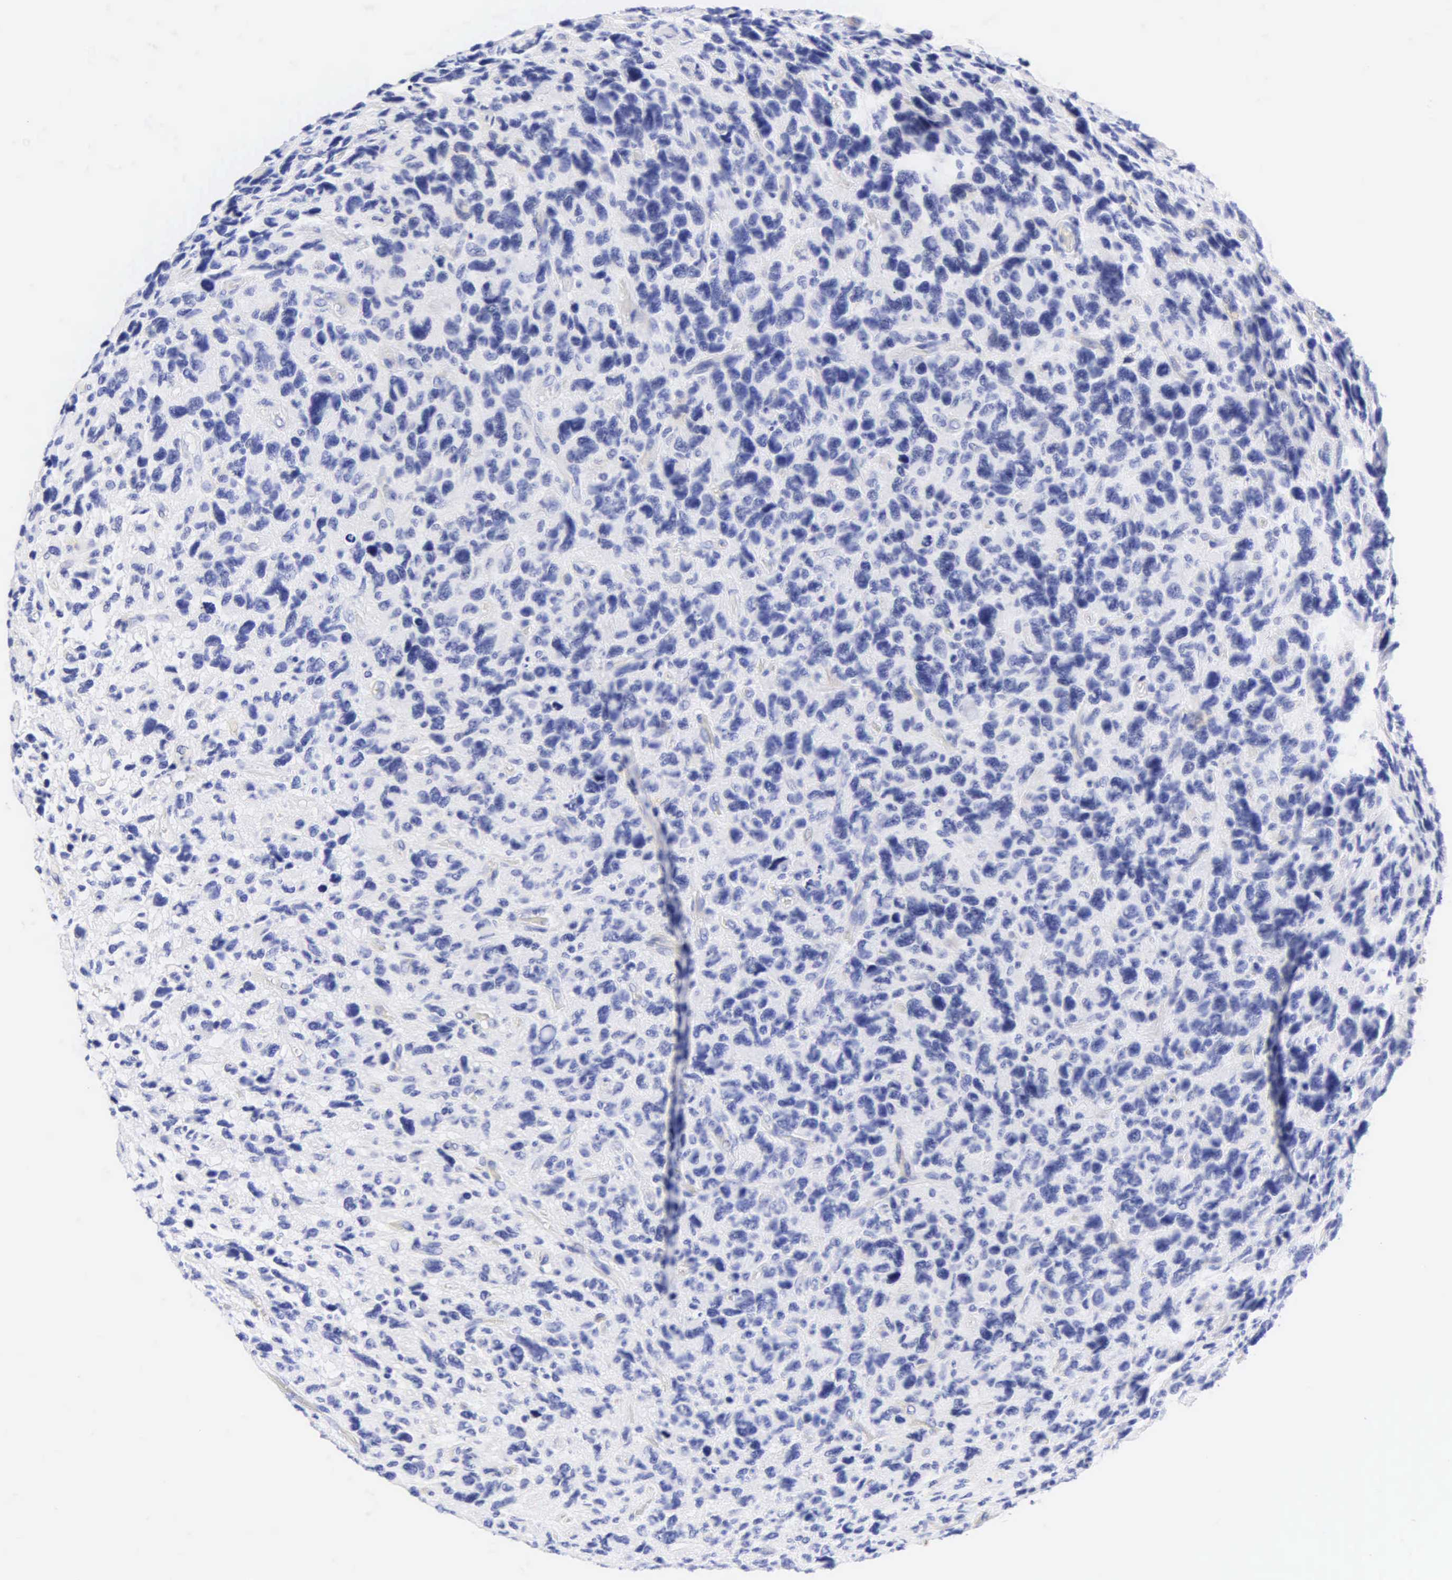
{"staining": {"intensity": "negative", "quantity": "none", "location": "none"}, "tissue": "glioma", "cell_type": "Tumor cells", "image_type": "cancer", "snomed": [{"axis": "morphology", "description": "Glioma, malignant, High grade"}, {"axis": "topography", "description": "Brain"}], "caption": "High-grade glioma (malignant) stained for a protein using immunohistochemistry (IHC) demonstrates no expression tumor cells.", "gene": "KRT20", "patient": {"sex": "female", "age": 60}}